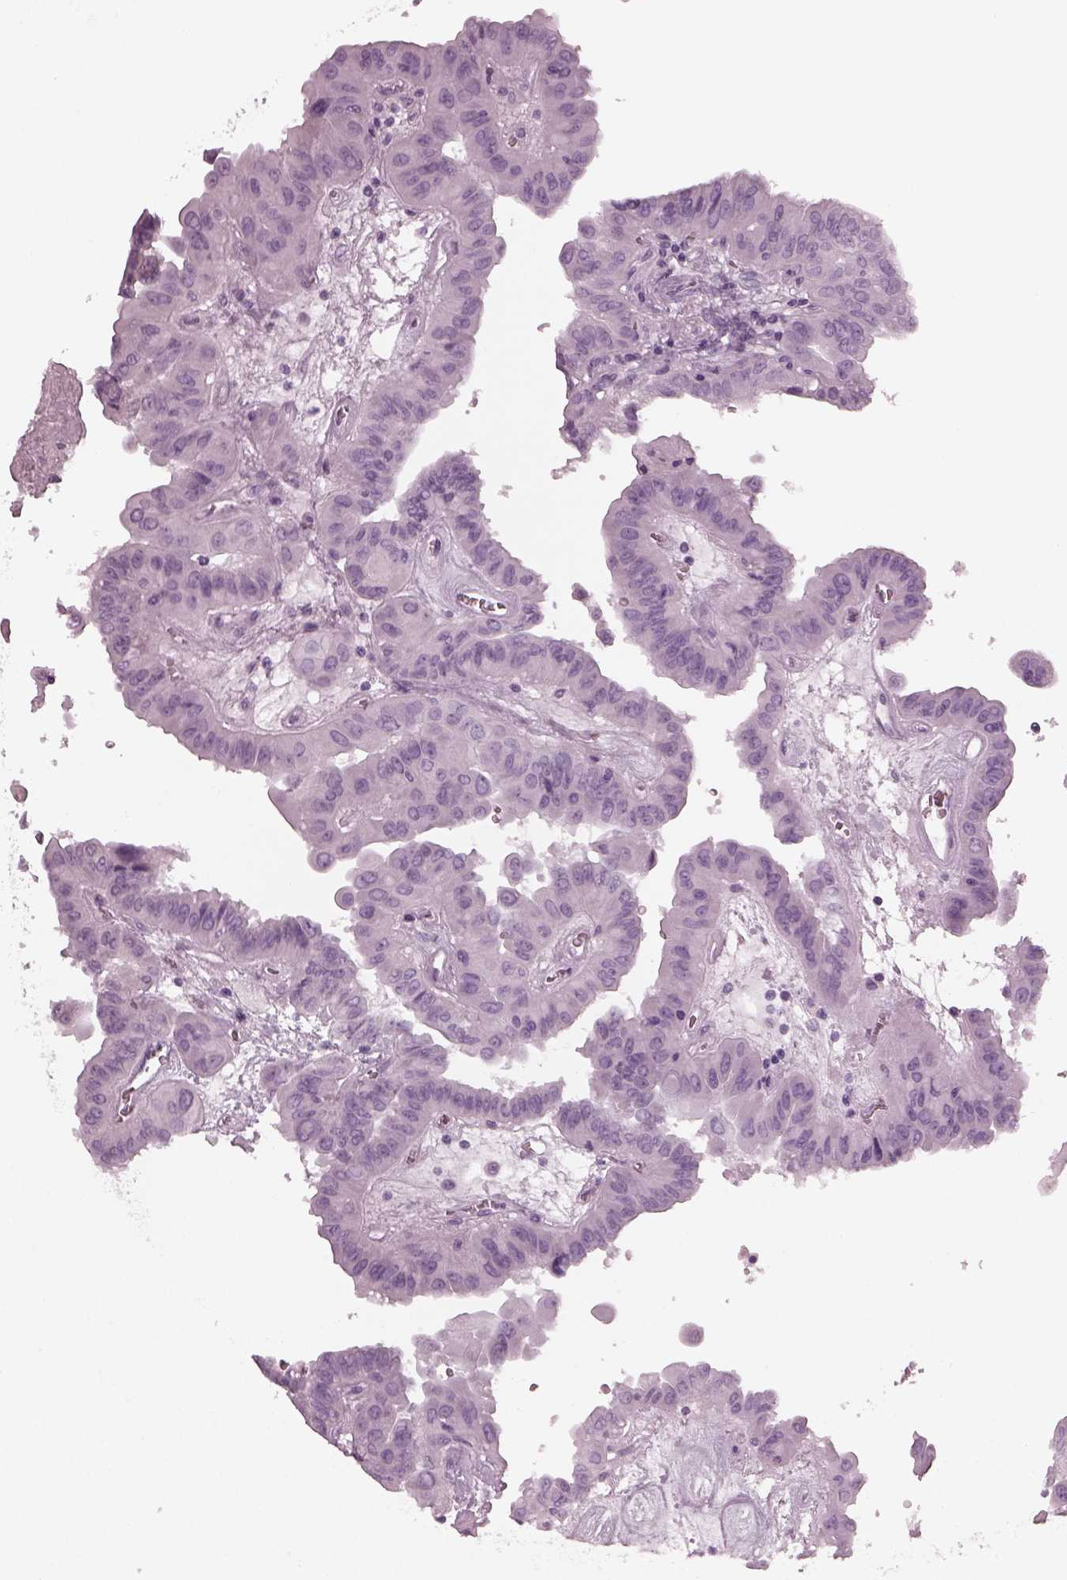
{"staining": {"intensity": "negative", "quantity": "none", "location": "none"}, "tissue": "thyroid cancer", "cell_type": "Tumor cells", "image_type": "cancer", "snomed": [{"axis": "morphology", "description": "Papillary adenocarcinoma, NOS"}, {"axis": "topography", "description": "Thyroid gland"}], "caption": "Immunohistochemical staining of papillary adenocarcinoma (thyroid) demonstrates no significant staining in tumor cells.", "gene": "RCVRN", "patient": {"sex": "female", "age": 37}}